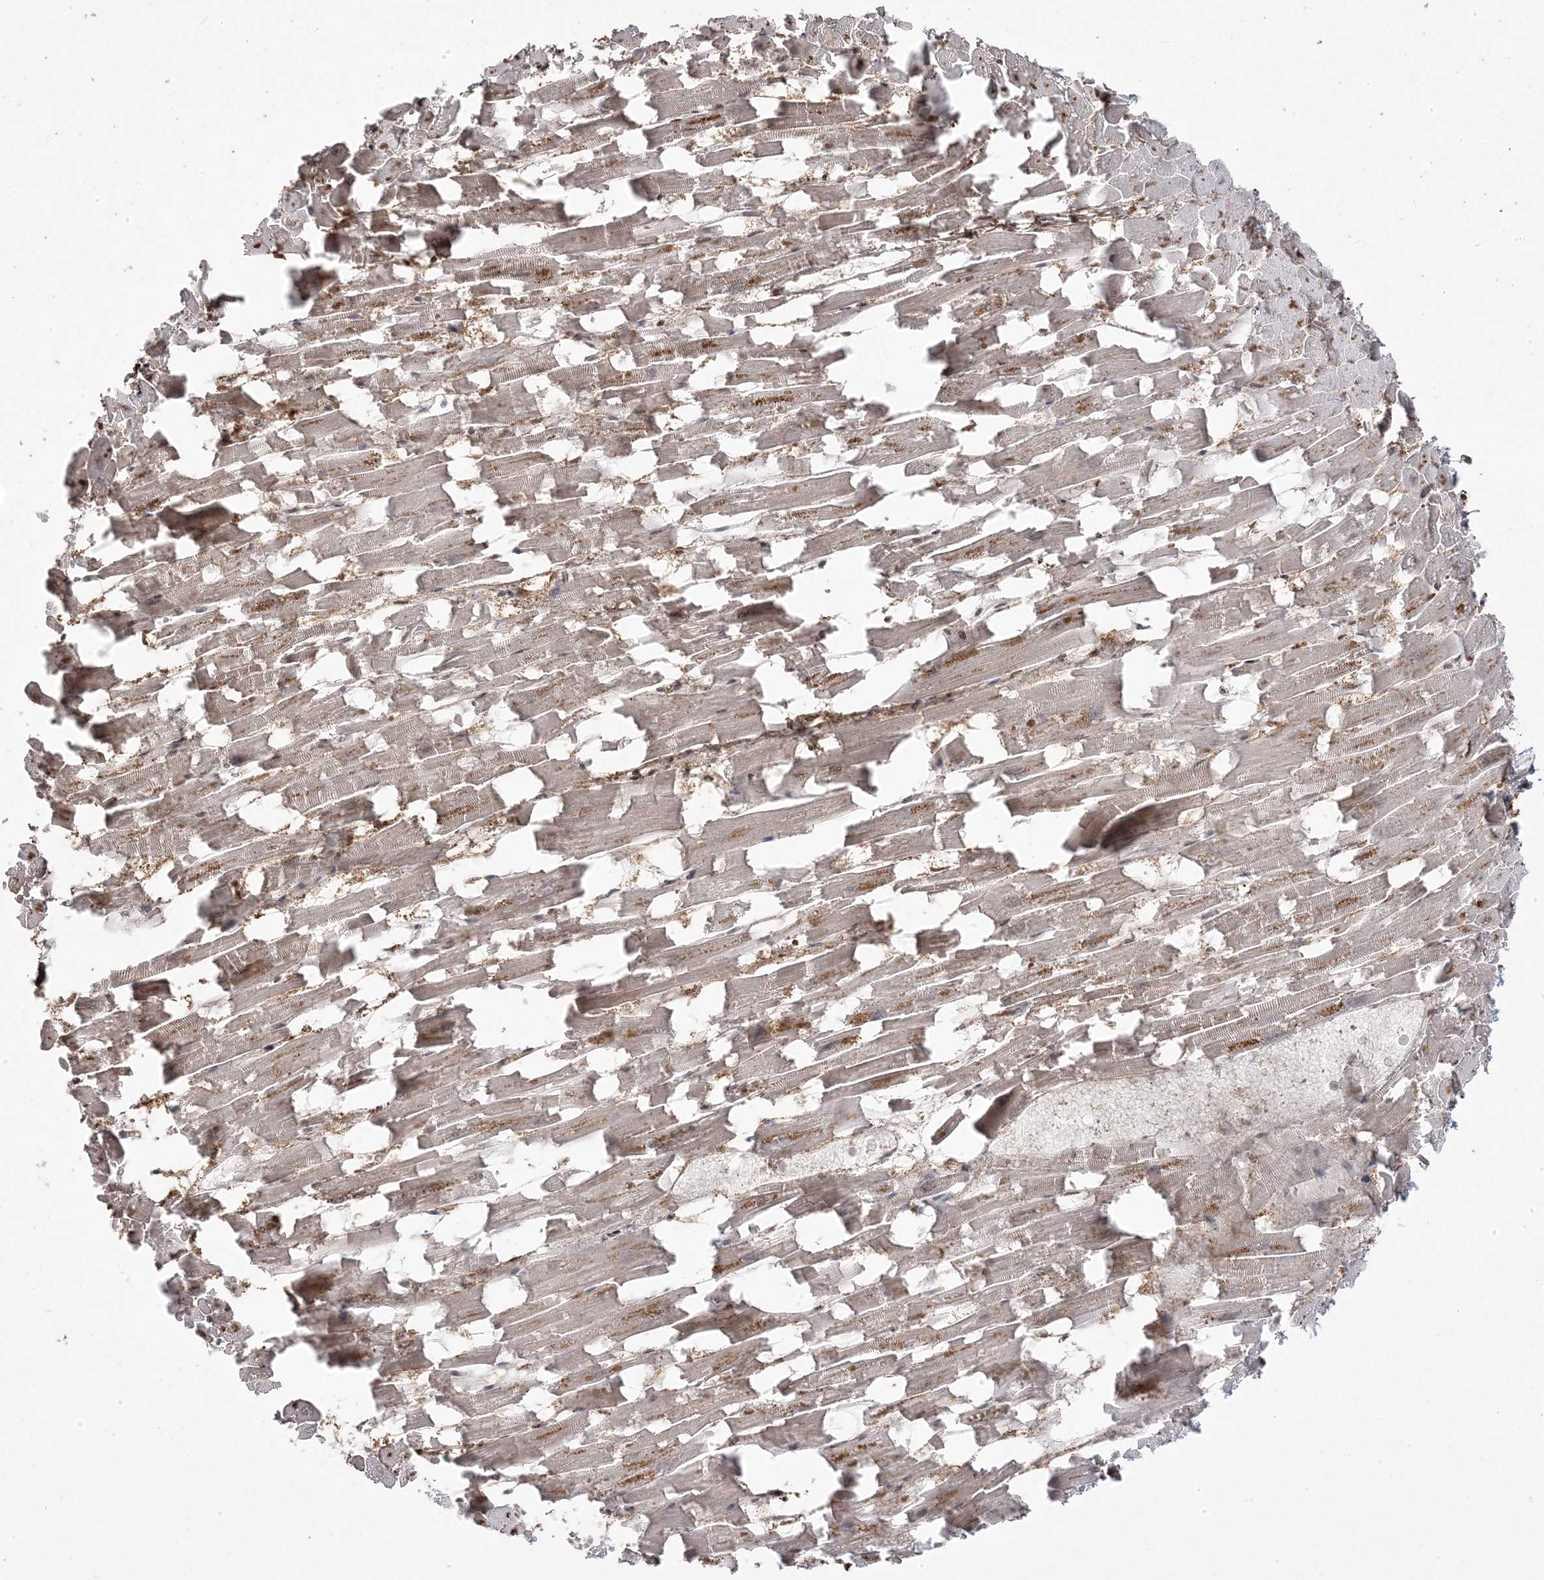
{"staining": {"intensity": "negative", "quantity": "none", "location": "none"}, "tissue": "heart muscle", "cell_type": "Cardiomyocytes", "image_type": "normal", "snomed": [{"axis": "morphology", "description": "Normal tissue, NOS"}, {"axis": "topography", "description": "Heart"}], "caption": "Image shows no significant protein staining in cardiomyocytes of unremarkable heart muscle. (Stains: DAB IHC with hematoxylin counter stain, Microscopy: brightfield microscopy at high magnification).", "gene": "PPOX", "patient": {"sex": "female", "age": 64}}